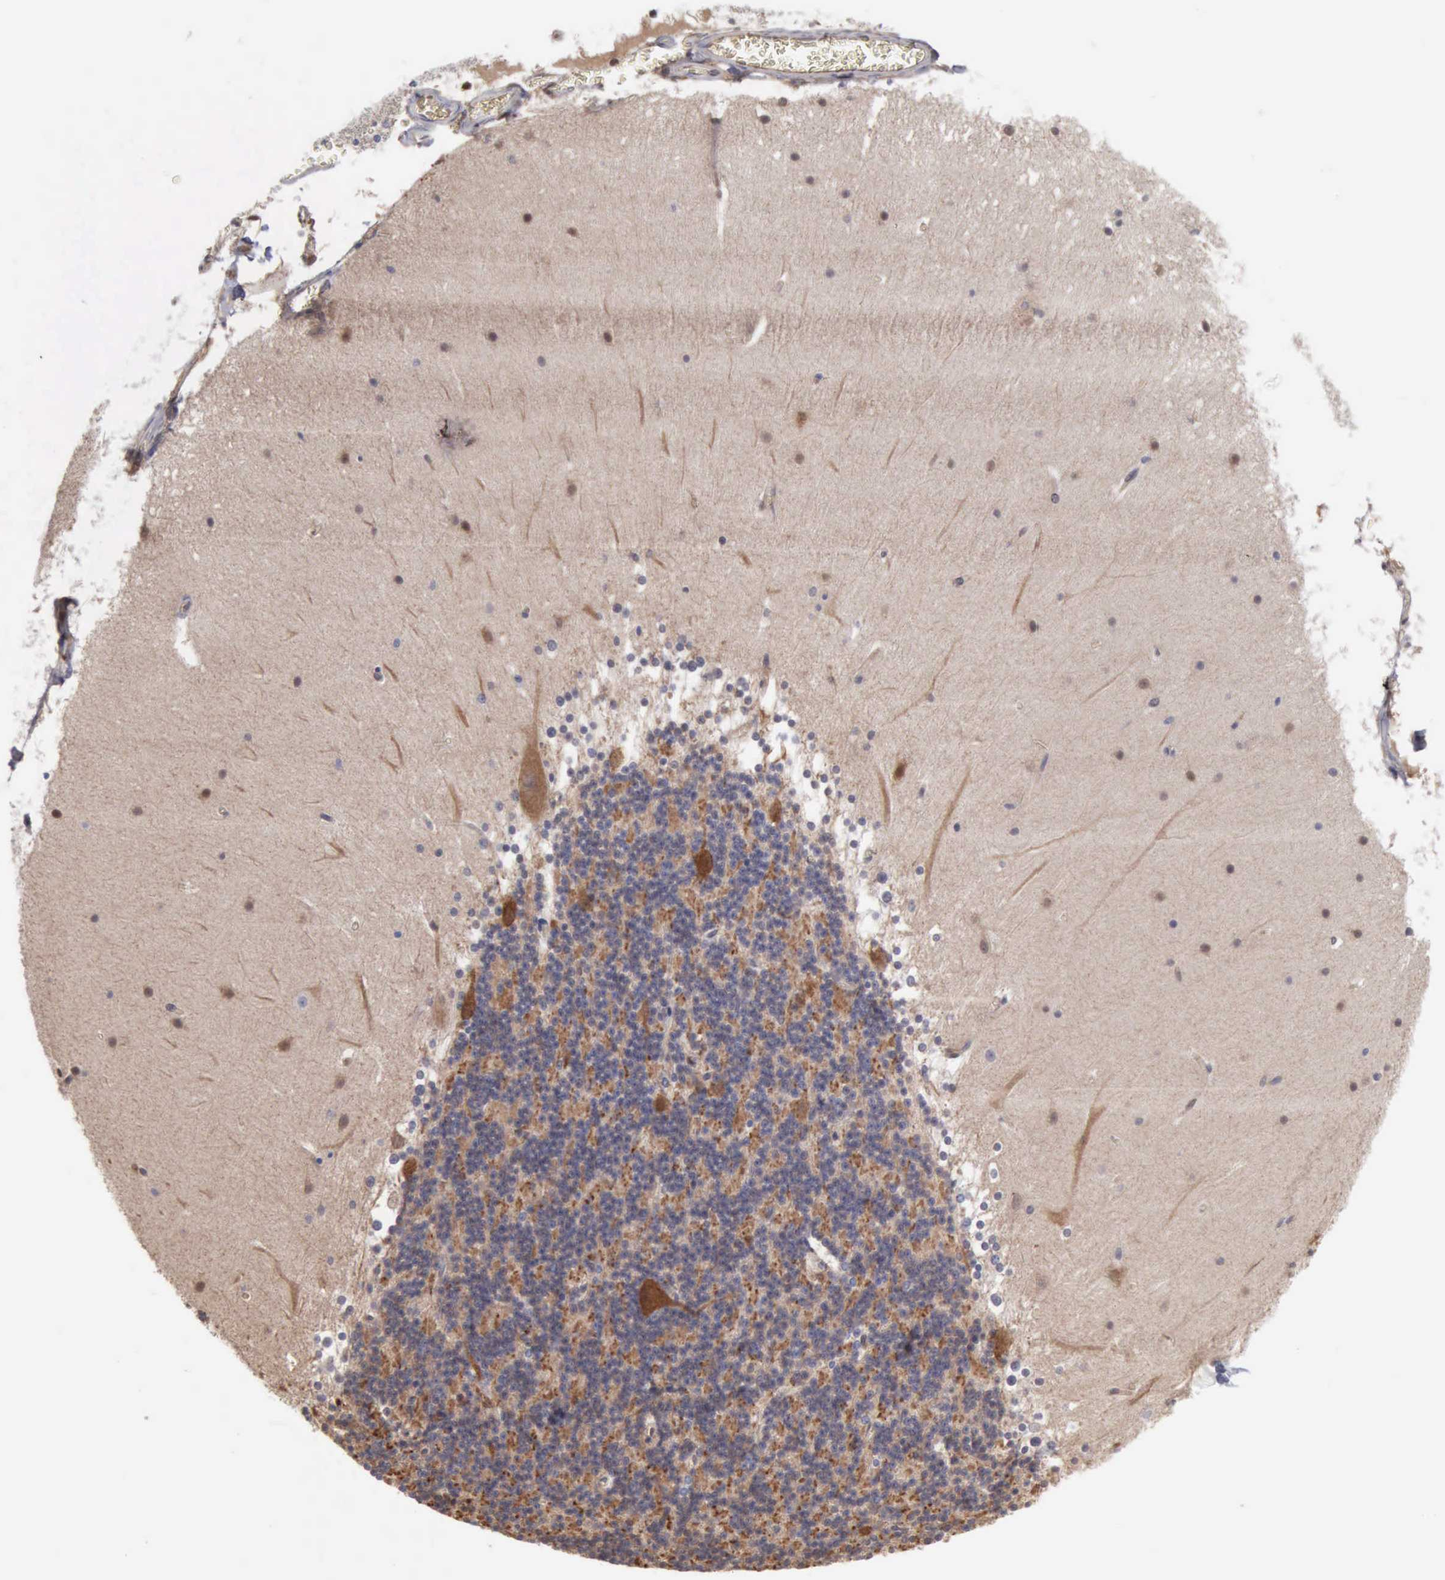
{"staining": {"intensity": "moderate", "quantity": "25%-75%", "location": "cytoplasmic/membranous"}, "tissue": "cerebellum", "cell_type": "Cells in granular layer", "image_type": "normal", "snomed": [{"axis": "morphology", "description": "Normal tissue, NOS"}, {"axis": "topography", "description": "Cerebellum"}], "caption": "Immunohistochemistry of benign human cerebellum displays medium levels of moderate cytoplasmic/membranous positivity in approximately 25%-75% of cells in granular layer.", "gene": "APOL2", "patient": {"sex": "female", "age": 19}}